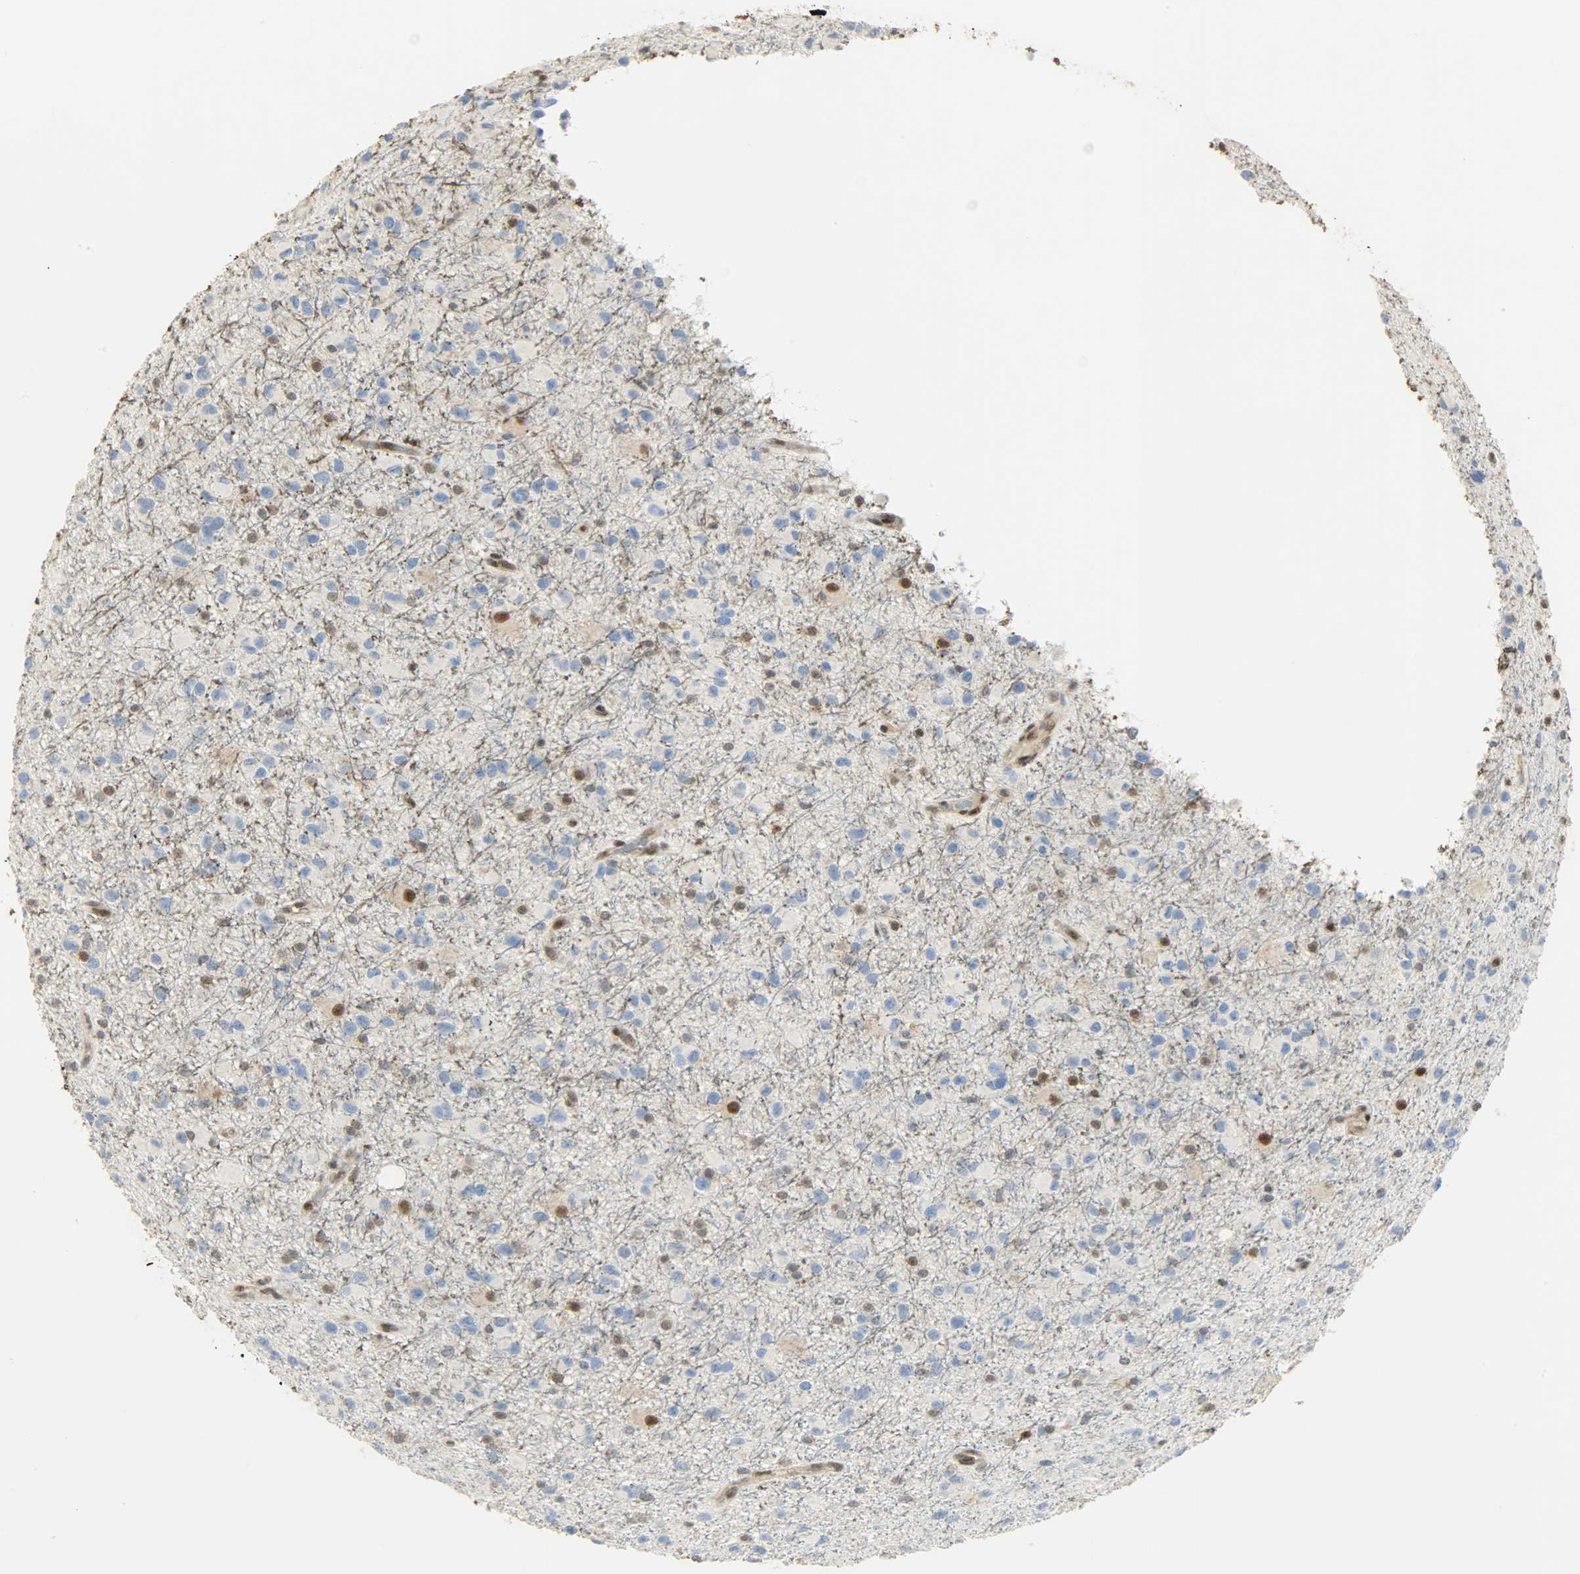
{"staining": {"intensity": "moderate", "quantity": "<25%", "location": "nuclear"}, "tissue": "glioma", "cell_type": "Tumor cells", "image_type": "cancer", "snomed": [{"axis": "morphology", "description": "Glioma, malignant, Low grade"}, {"axis": "topography", "description": "Brain"}], "caption": "Immunohistochemical staining of human malignant low-grade glioma shows low levels of moderate nuclear staining in about <25% of tumor cells. (DAB (3,3'-diaminobenzidine) = brown stain, brightfield microscopy at high magnification).", "gene": "NPEPL1", "patient": {"sex": "male", "age": 42}}